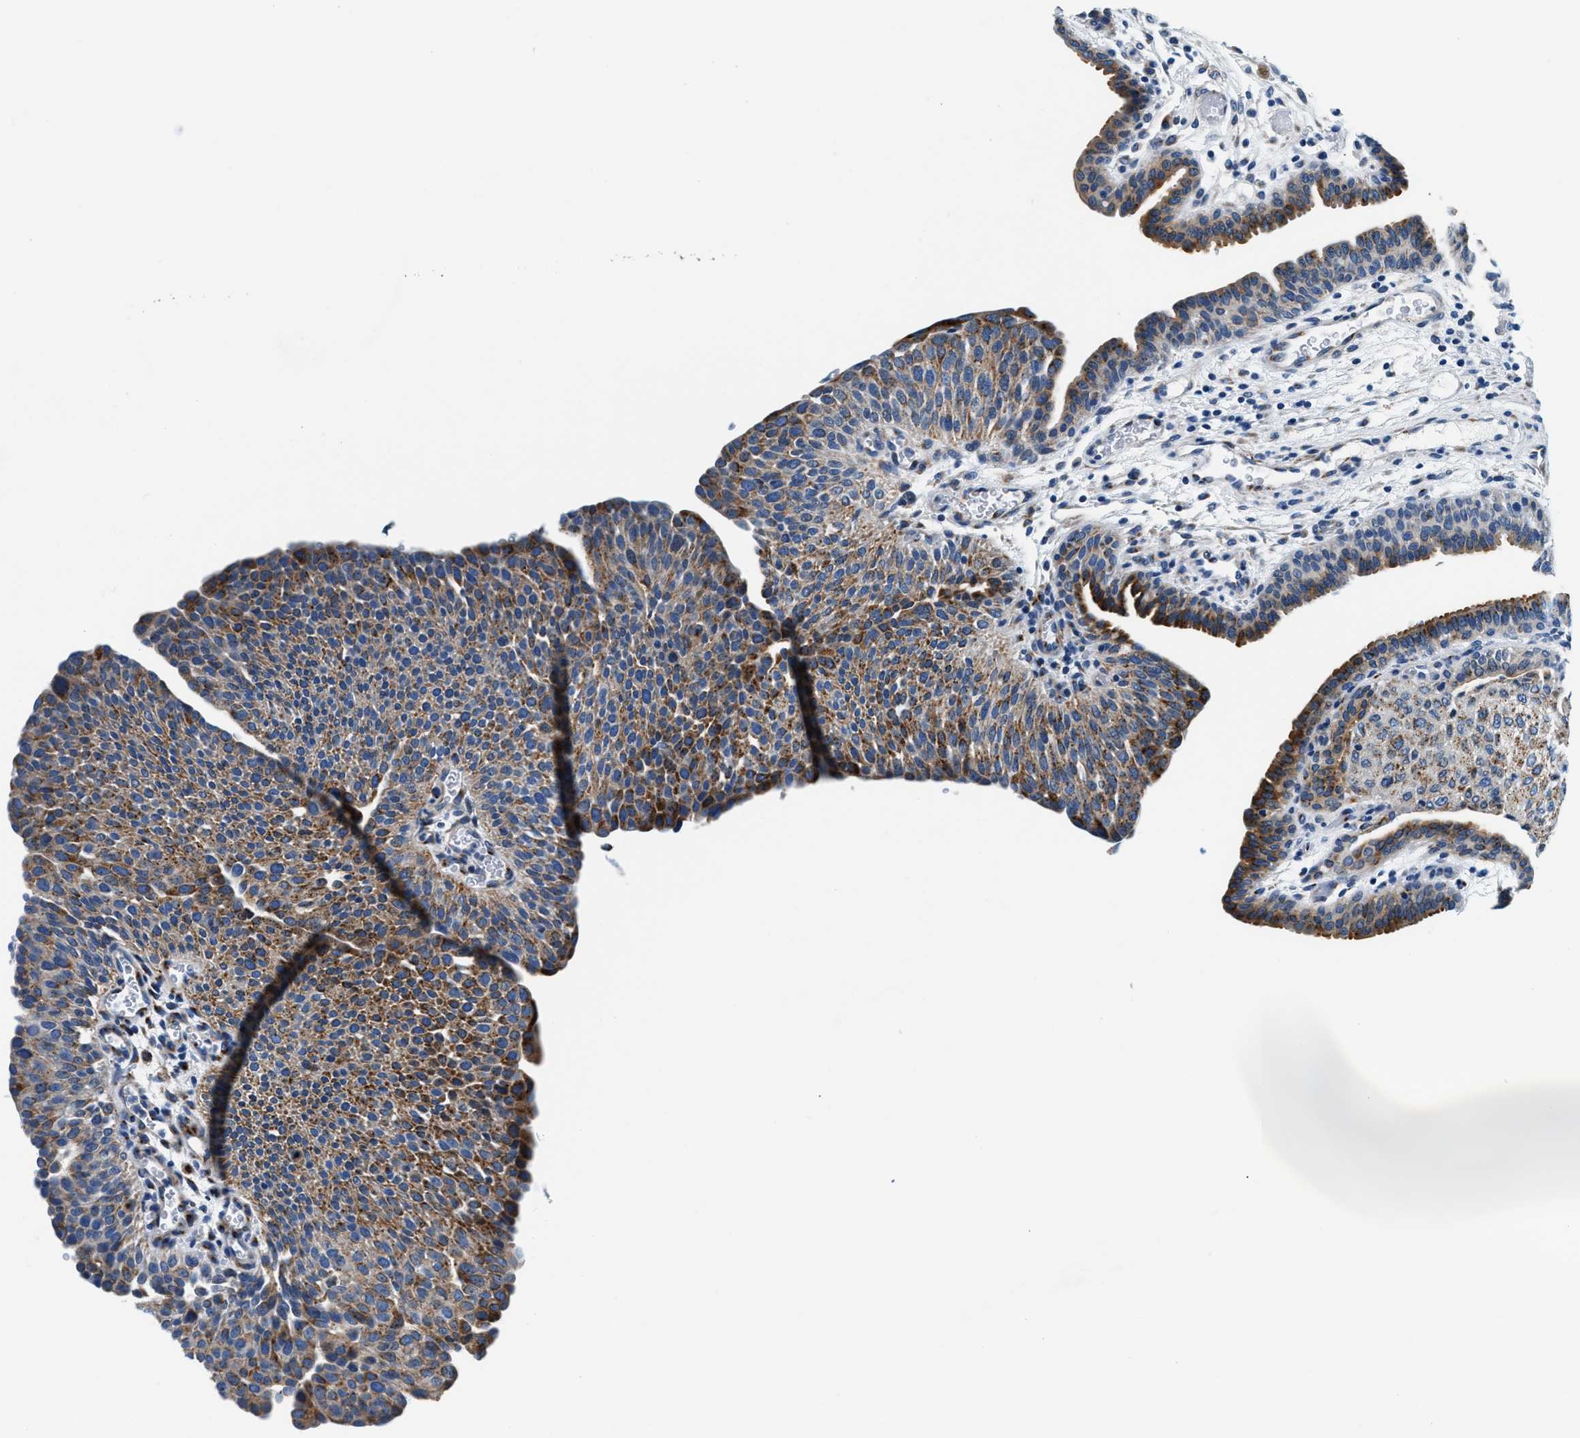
{"staining": {"intensity": "moderate", "quantity": ">75%", "location": "cytoplasmic/membranous"}, "tissue": "urothelial cancer", "cell_type": "Tumor cells", "image_type": "cancer", "snomed": [{"axis": "morphology", "description": "Urothelial carcinoma, Low grade"}, {"axis": "morphology", "description": "Urothelial carcinoma, High grade"}, {"axis": "topography", "description": "Urinary bladder"}], "caption": "Approximately >75% of tumor cells in urothelial cancer display moderate cytoplasmic/membranous protein staining as visualized by brown immunohistochemical staining.", "gene": "VPS53", "patient": {"sex": "male", "age": 35}}